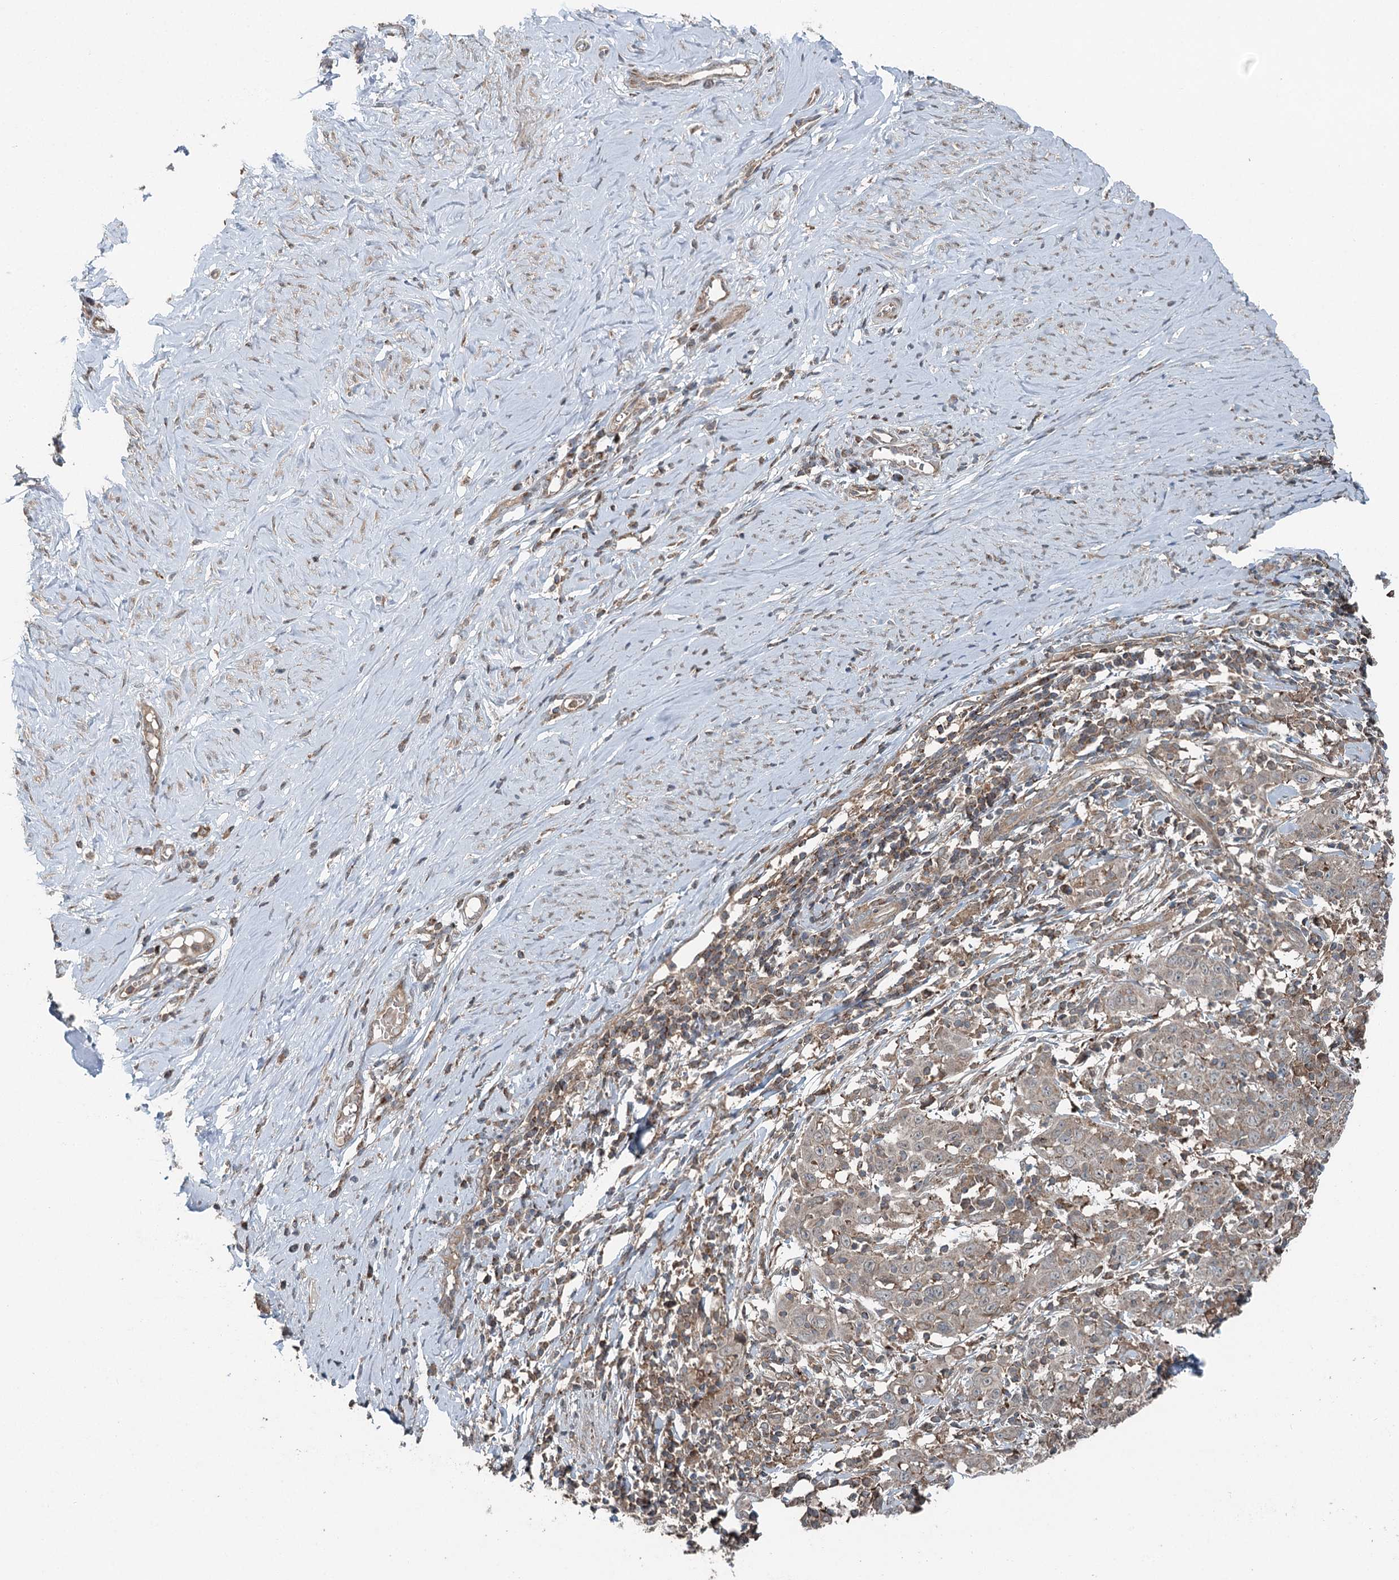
{"staining": {"intensity": "negative", "quantity": "none", "location": "none"}, "tissue": "cervical cancer", "cell_type": "Tumor cells", "image_type": "cancer", "snomed": [{"axis": "morphology", "description": "Squamous cell carcinoma, NOS"}, {"axis": "topography", "description": "Cervix"}], "caption": "Protein analysis of cervical cancer reveals no significant staining in tumor cells. Brightfield microscopy of immunohistochemistry stained with DAB (3,3'-diaminobenzidine) (brown) and hematoxylin (blue), captured at high magnification.", "gene": "SKIC3", "patient": {"sex": "female", "age": 46}}